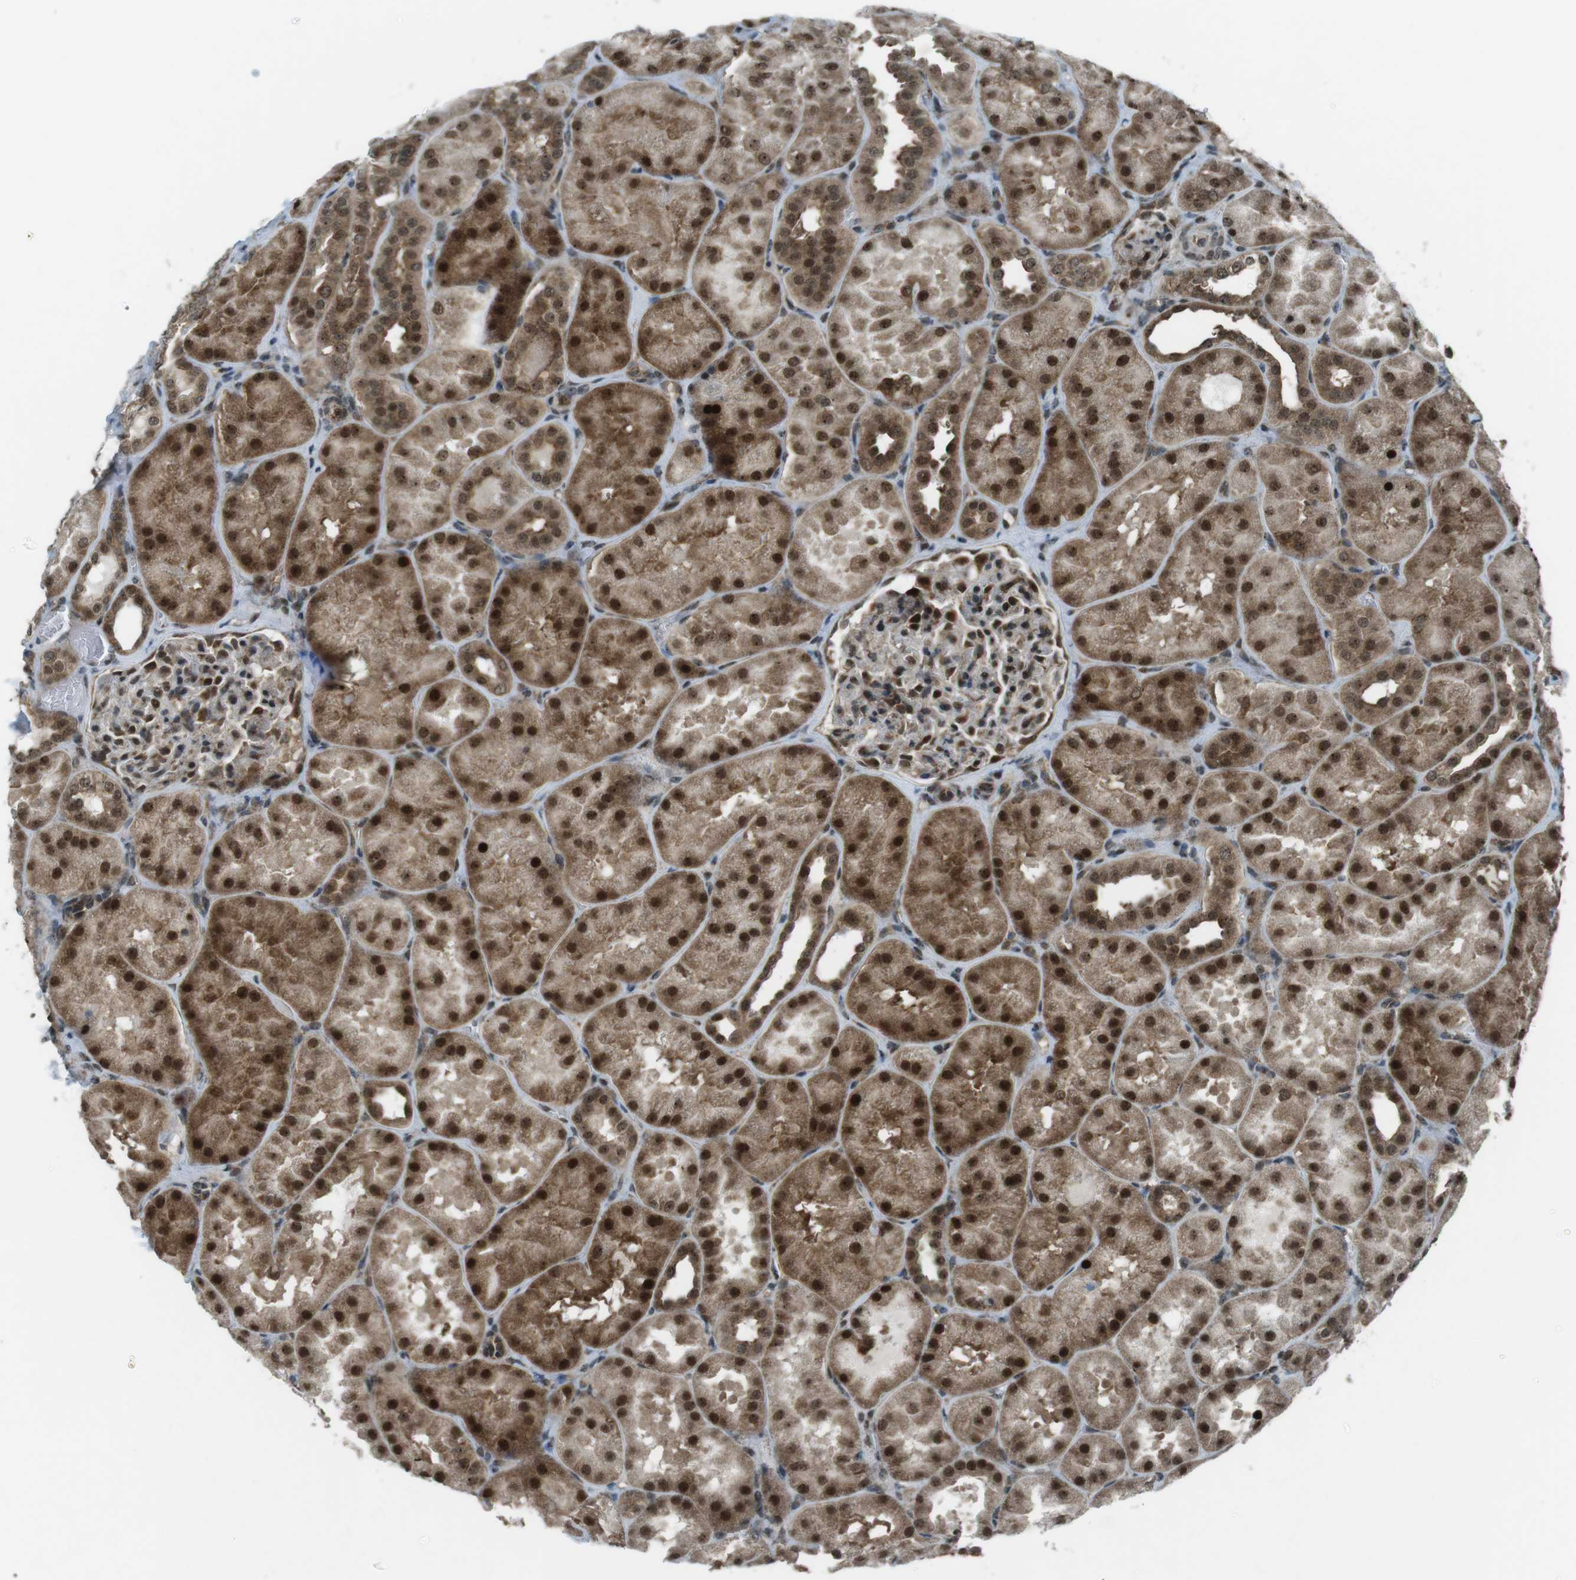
{"staining": {"intensity": "strong", "quantity": ">75%", "location": "cytoplasmic/membranous,nuclear"}, "tissue": "kidney", "cell_type": "Cells in glomeruli", "image_type": "normal", "snomed": [{"axis": "morphology", "description": "Normal tissue, NOS"}, {"axis": "topography", "description": "Kidney"}], "caption": "Kidney stained with DAB IHC displays high levels of strong cytoplasmic/membranous,nuclear expression in about >75% of cells in glomeruli.", "gene": "CSNK1D", "patient": {"sex": "male", "age": 28}}